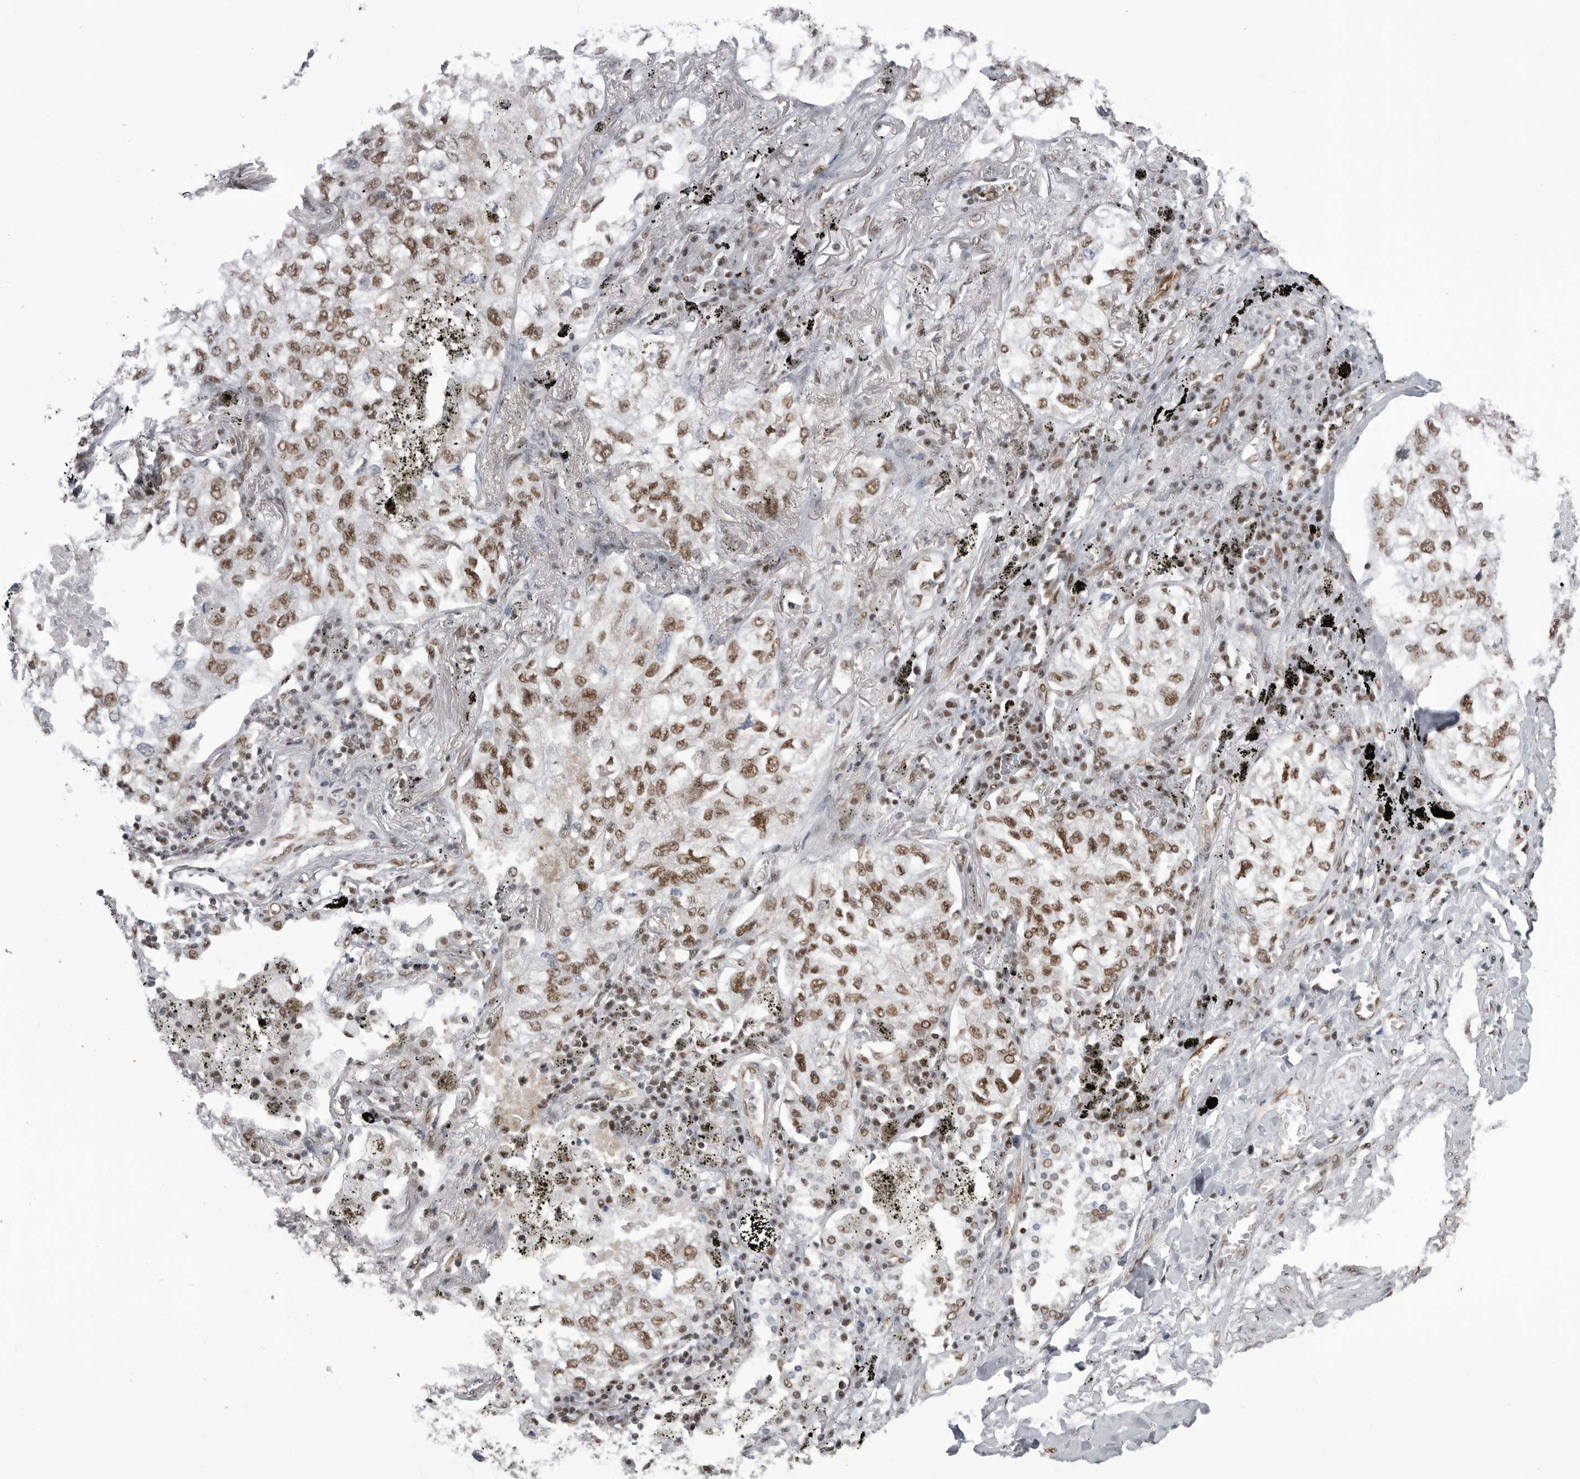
{"staining": {"intensity": "moderate", "quantity": ">75%", "location": "nuclear"}, "tissue": "lung cancer", "cell_type": "Tumor cells", "image_type": "cancer", "snomed": [{"axis": "morphology", "description": "Adenocarcinoma, NOS"}, {"axis": "topography", "description": "Lung"}], "caption": "Human lung adenocarcinoma stained with a protein marker demonstrates moderate staining in tumor cells.", "gene": "RNF26", "patient": {"sex": "male", "age": 65}}